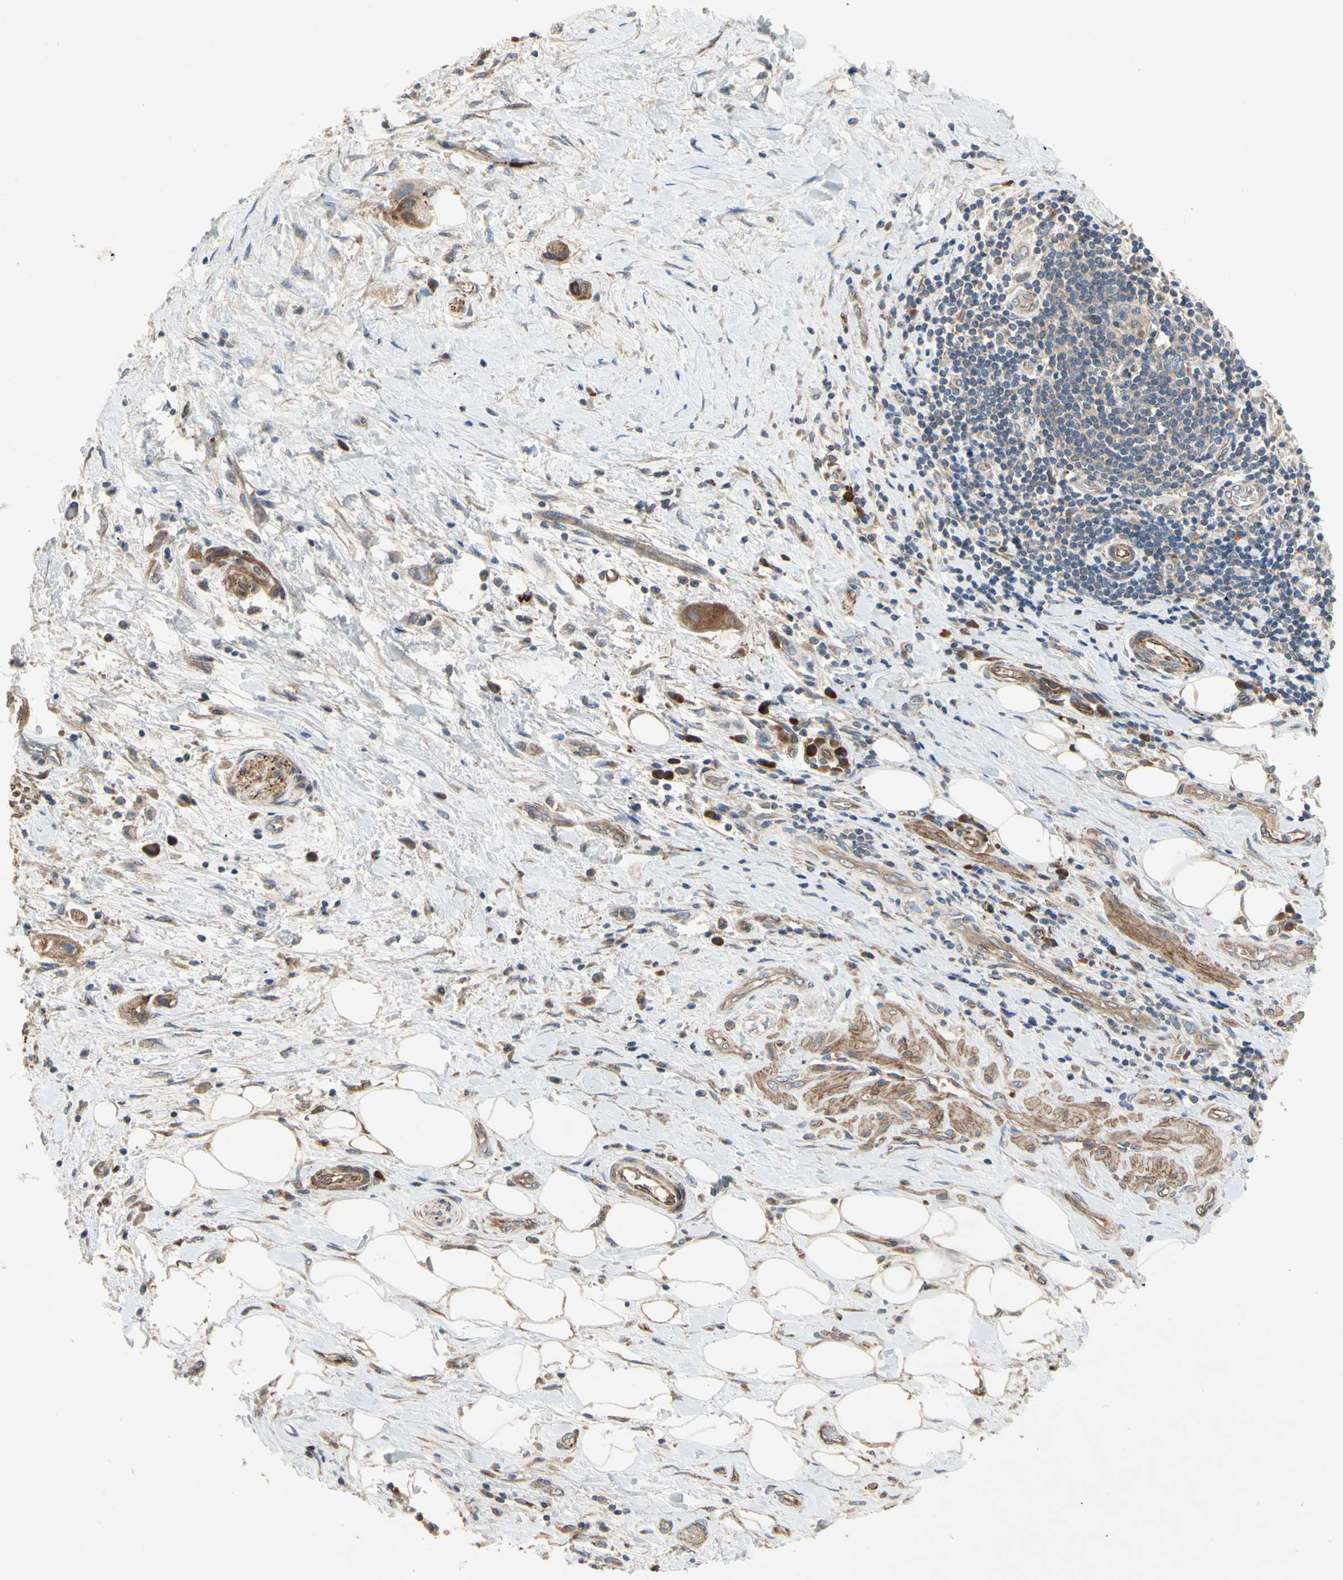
{"staining": {"intensity": "moderate", "quantity": ">75%", "location": "cytoplasmic/membranous"}, "tissue": "liver cancer", "cell_type": "Tumor cells", "image_type": "cancer", "snomed": [{"axis": "morphology", "description": "Normal tissue, NOS"}, {"axis": "morphology", "description": "Cholangiocarcinoma"}, {"axis": "topography", "description": "Liver"}, {"axis": "topography", "description": "Peripheral nerve tissue"}], "caption": "Immunohistochemistry micrograph of cholangiocarcinoma (liver) stained for a protein (brown), which demonstrates medium levels of moderate cytoplasmic/membranous staining in approximately >75% of tumor cells.", "gene": "XYLT1", "patient": {"sex": "male", "age": 50}}